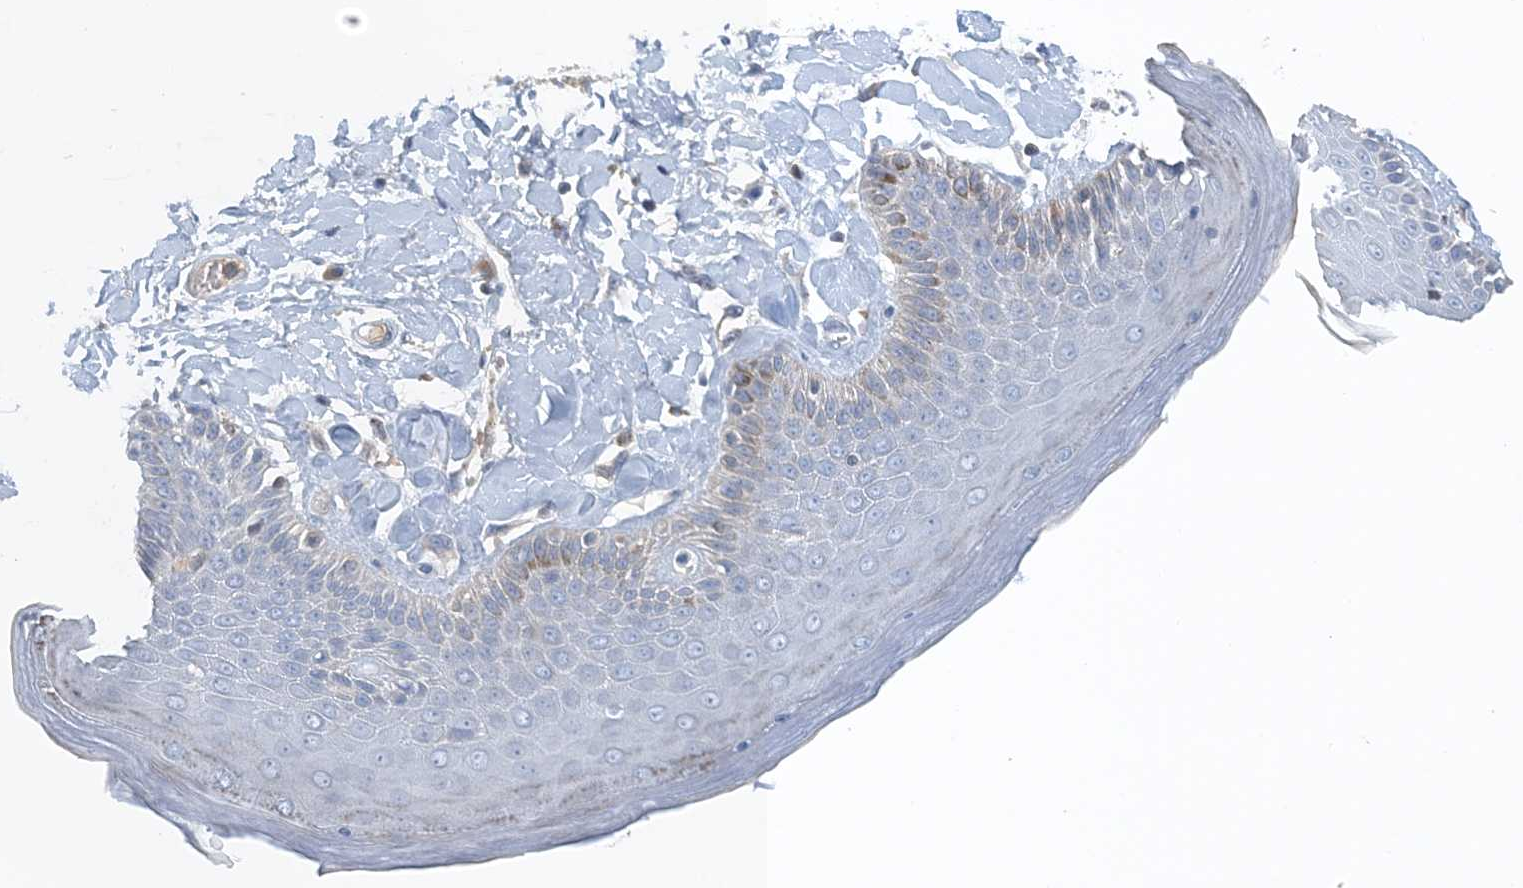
{"staining": {"intensity": "weak", "quantity": "<25%", "location": "cytoplasmic/membranous"}, "tissue": "skin", "cell_type": "Epidermal cells", "image_type": "normal", "snomed": [{"axis": "morphology", "description": "Normal tissue, NOS"}, {"axis": "topography", "description": "Anal"}], "caption": "This is an IHC image of unremarkable human skin. There is no expression in epidermal cells.", "gene": "CTRL", "patient": {"sex": "male", "age": 69}}